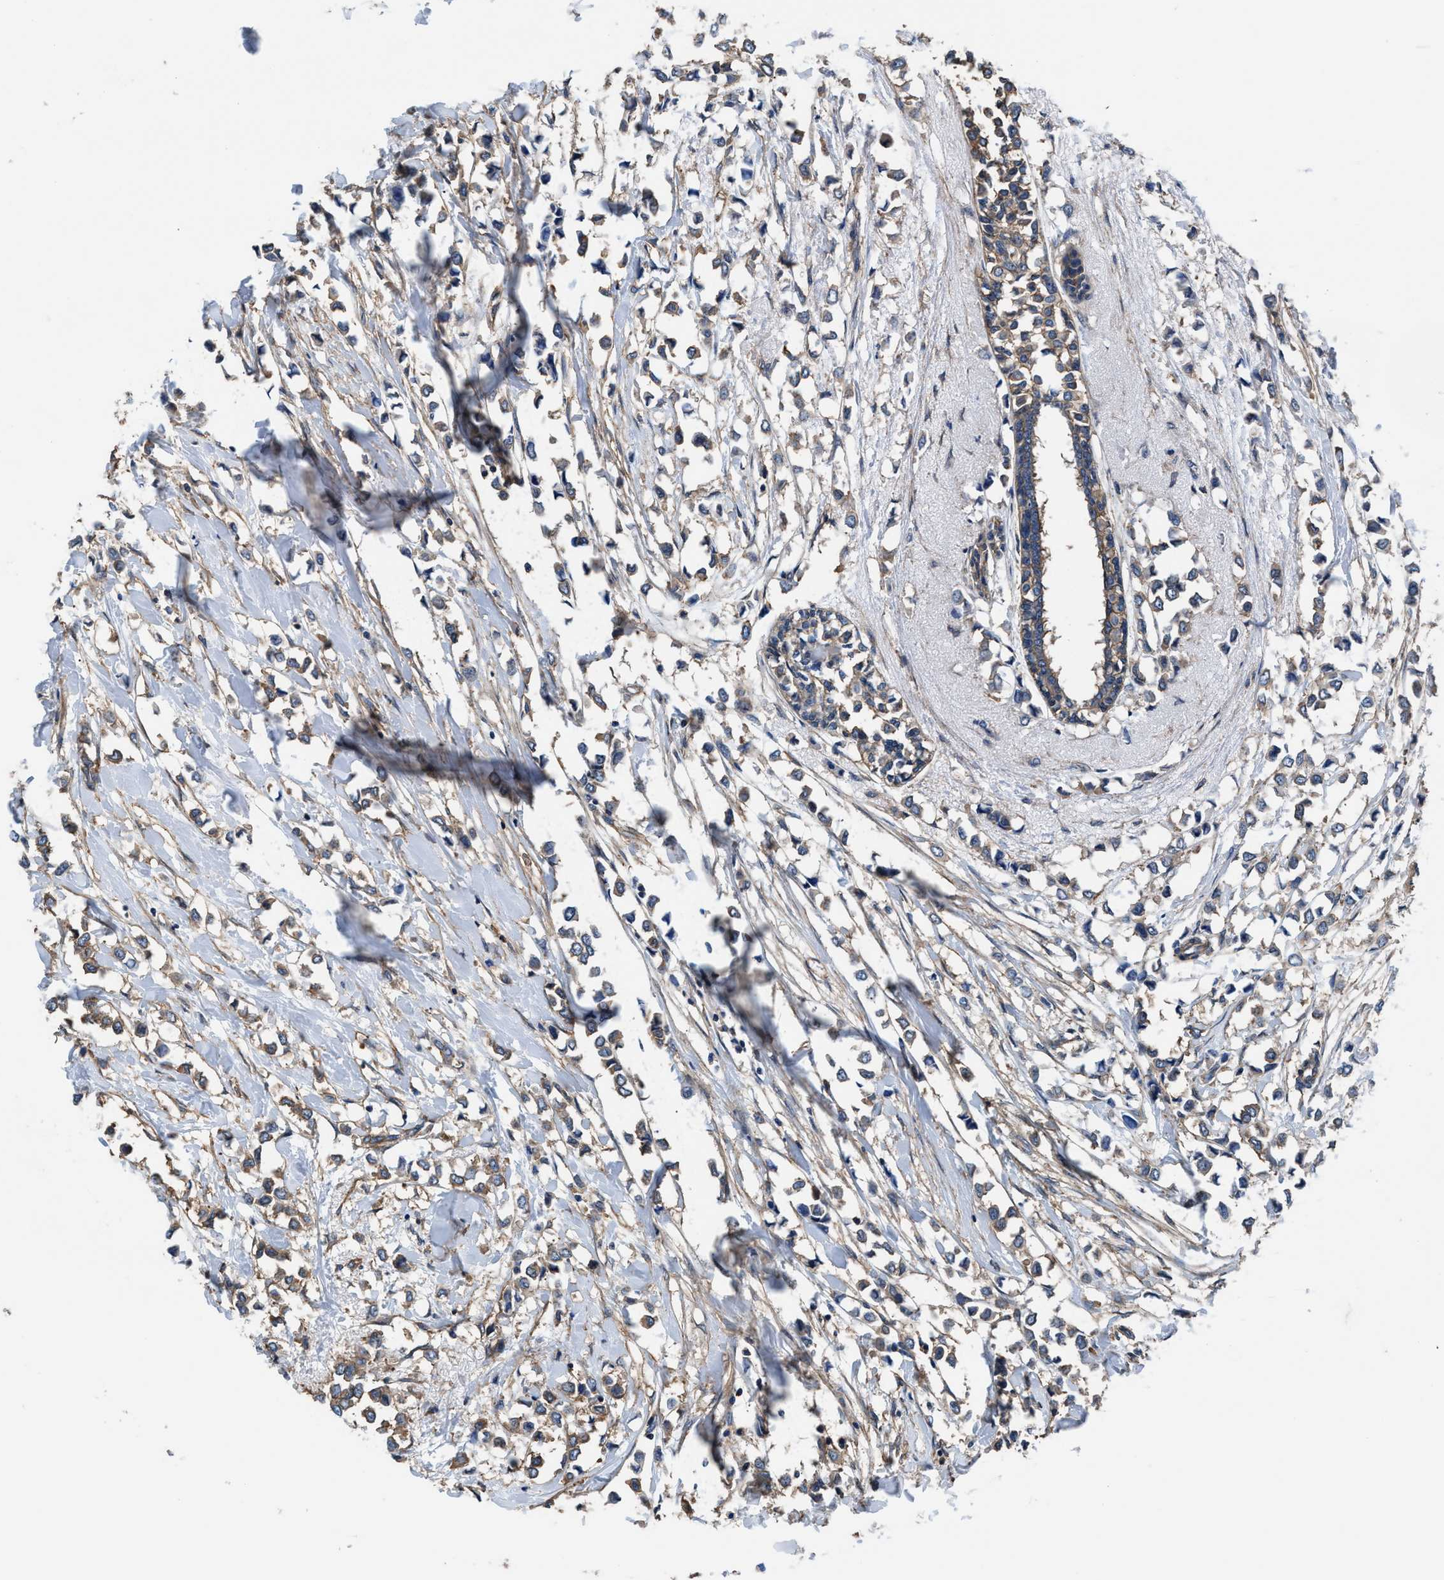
{"staining": {"intensity": "moderate", "quantity": ">75%", "location": "cytoplasmic/membranous"}, "tissue": "breast cancer", "cell_type": "Tumor cells", "image_type": "cancer", "snomed": [{"axis": "morphology", "description": "Lobular carcinoma"}, {"axis": "topography", "description": "Breast"}], "caption": "A photomicrograph of human breast cancer stained for a protein reveals moderate cytoplasmic/membranous brown staining in tumor cells.", "gene": "NKTR", "patient": {"sex": "female", "age": 51}}